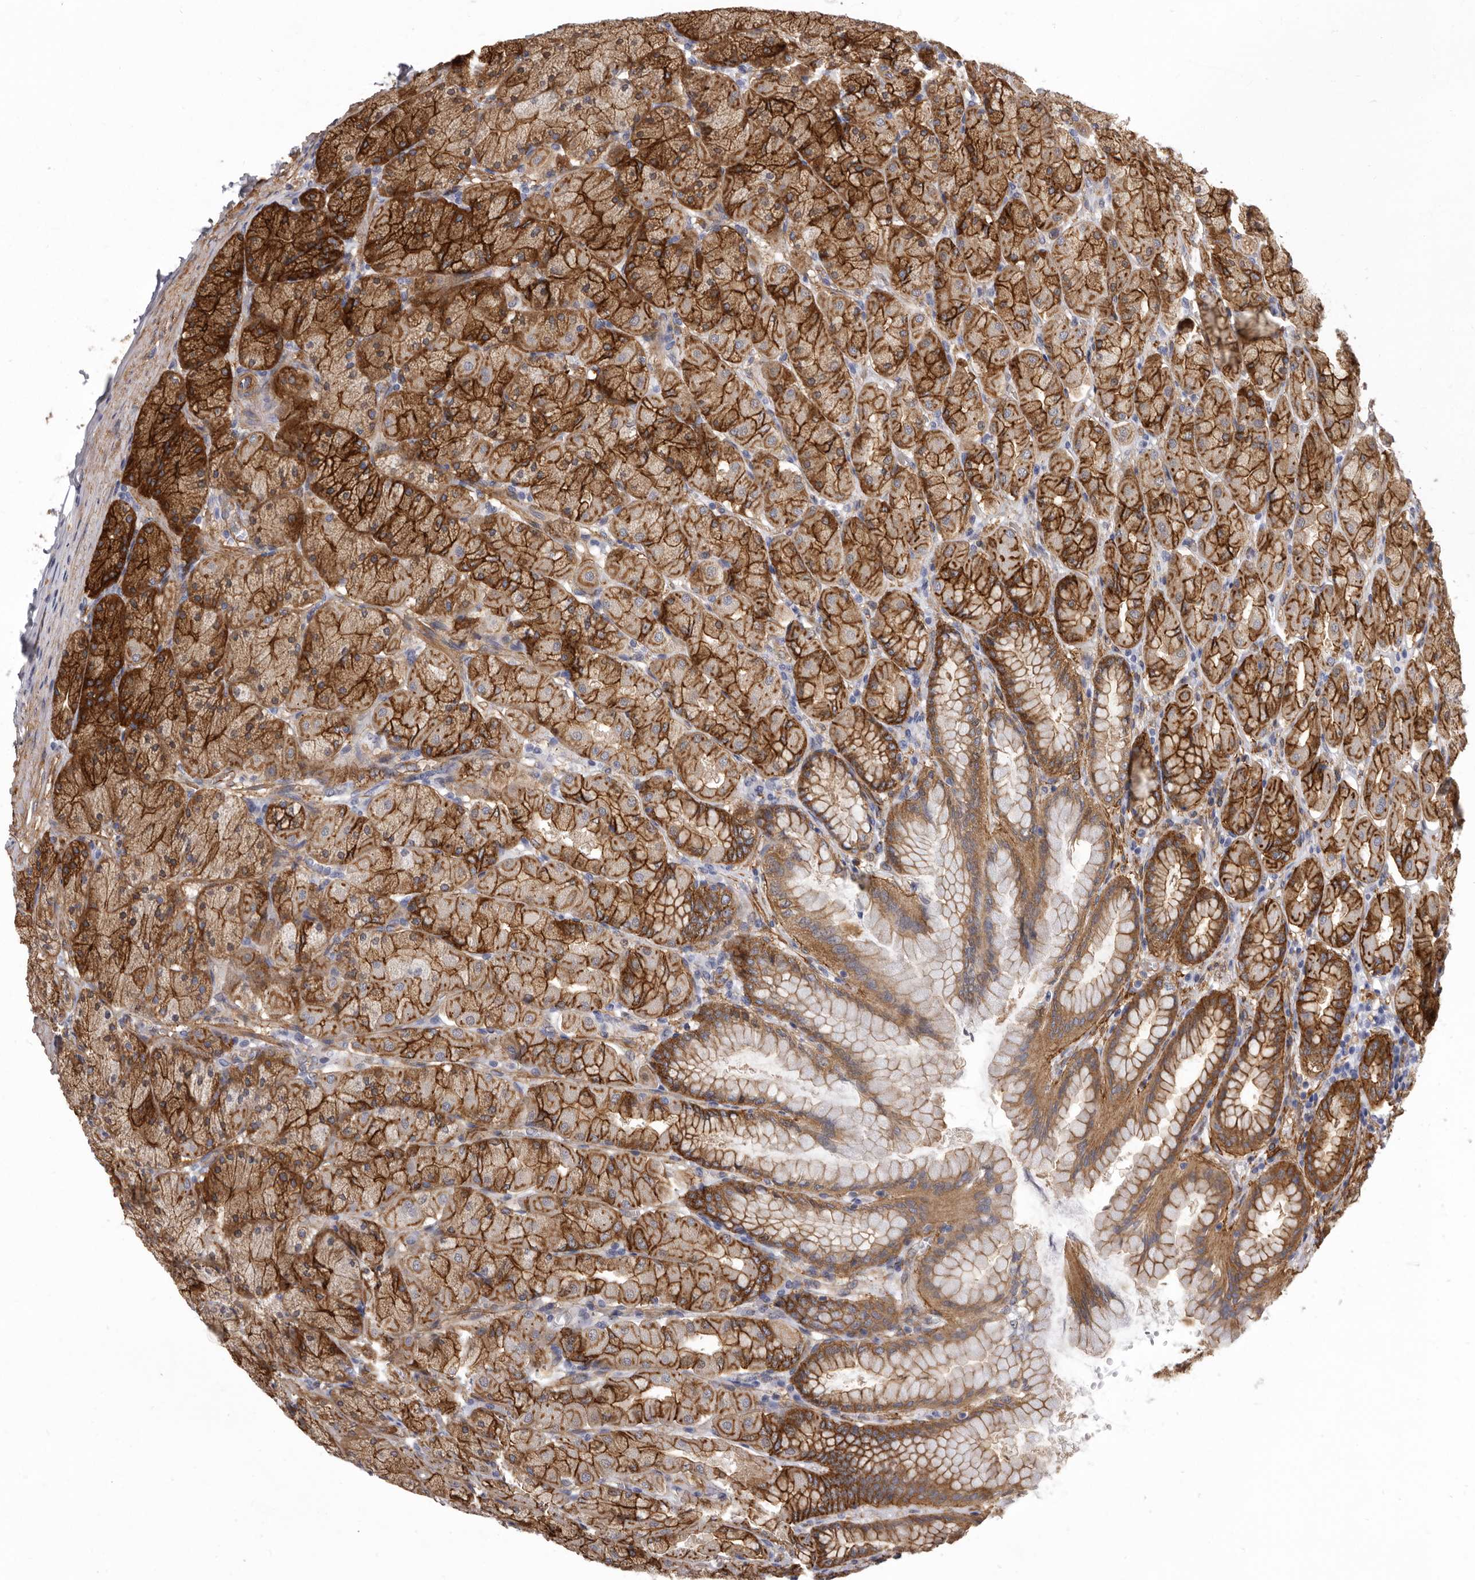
{"staining": {"intensity": "strong", "quantity": ">75%", "location": "cytoplasmic/membranous"}, "tissue": "stomach", "cell_type": "Glandular cells", "image_type": "normal", "snomed": [{"axis": "morphology", "description": "Normal tissue, NOS"}, {"axis": "topography", "description": "Stomach, upper"}], "caption": "Immunohistochemistry (IHC) (DAB) staining of benign stomach shows strong cytoplasmic/membranous protein expression in about >75% of glandular cells. The staining is performed using DAB brown chromogen to label protein expression. The nuclei are counter-stained blue using hematoxylin.", "gene": "ENAH", "patient": {"sex": "female", "age": 56}}